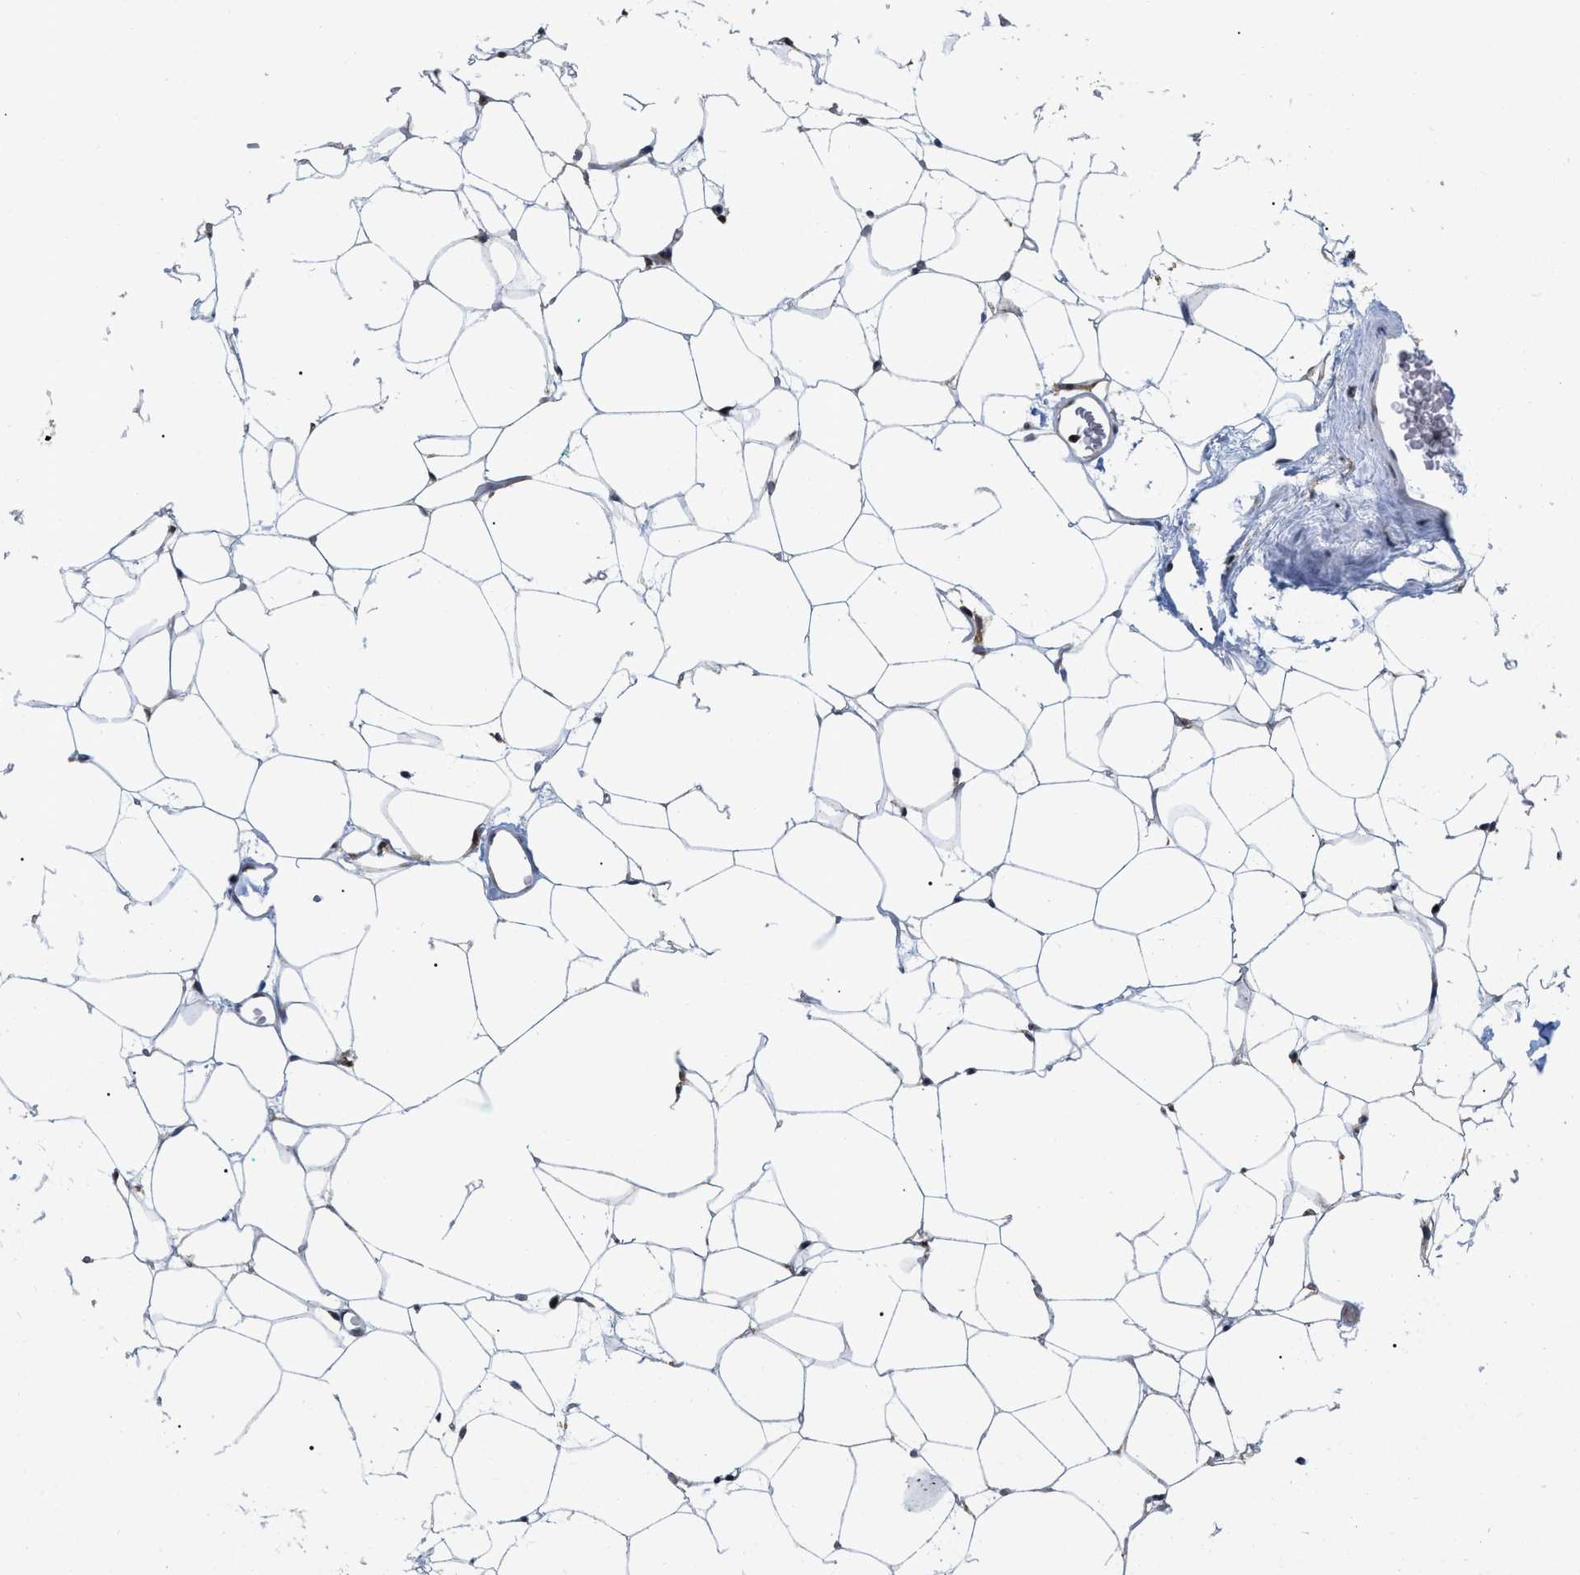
{"staining": {"intensity": "negative", "quantity": "none", "location": "none"}, "tissue": "adipose tissue", "cell_type": "Adipocytes", "image_type": "normal", "snomed": [{"axis": "morphology", "description": "Normal tissue, NOS"}, {"axis": "topography", "description": "Breast"}, {"axis": "topography", "description": "Soft tissue"}], "caption": "IHC image of unremarkable adipose tissue: human adipose tissue stained with DAB (3,3'-diaminobenzidine) displays no significant protein staining in adipocytes.", "gene": "UPF1", "patient": {"sex": "female", "age": 75}}